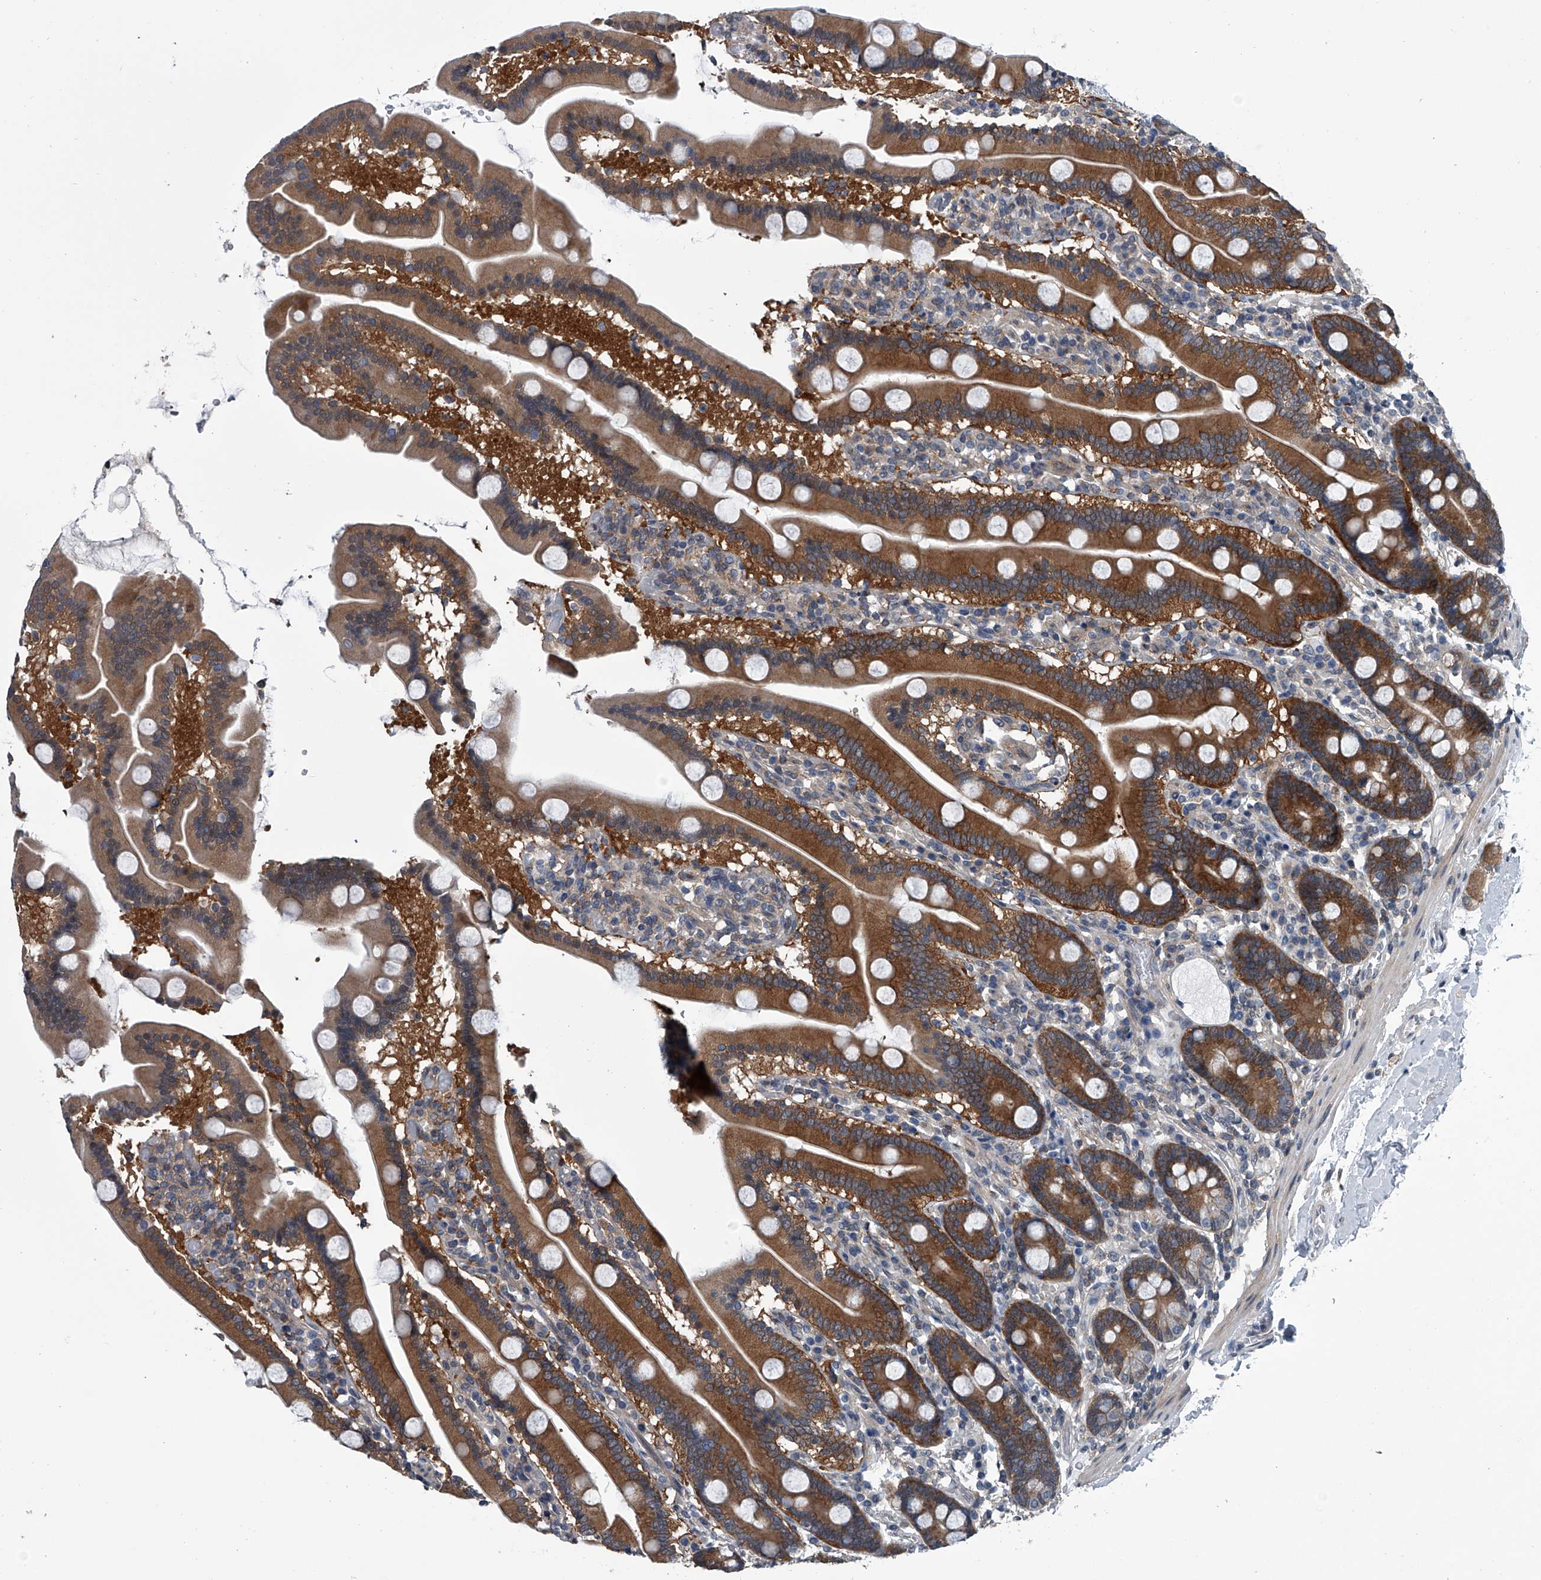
{"staining": {"intensity": "strong", "quantity": ">75%", "location": "cytoplasmic/membranous"}, "tissue": "duodenum", "cell_type": "Glandular cells", "image_type": "normal", "snomed": [{"axis": "morphology", "description": "Normal tissue, NOS"}, {"axis": "topography", "description": "Duodenum"}], "caption": "About >75% of glandular cells in benign human duodenum demonstrate strong cytoplasmic/membranous protein expression as visualized by brown immunohistochemical staining.", "gene": "PPP2R5D", "patient": {"sex": "male", "age": 55}}